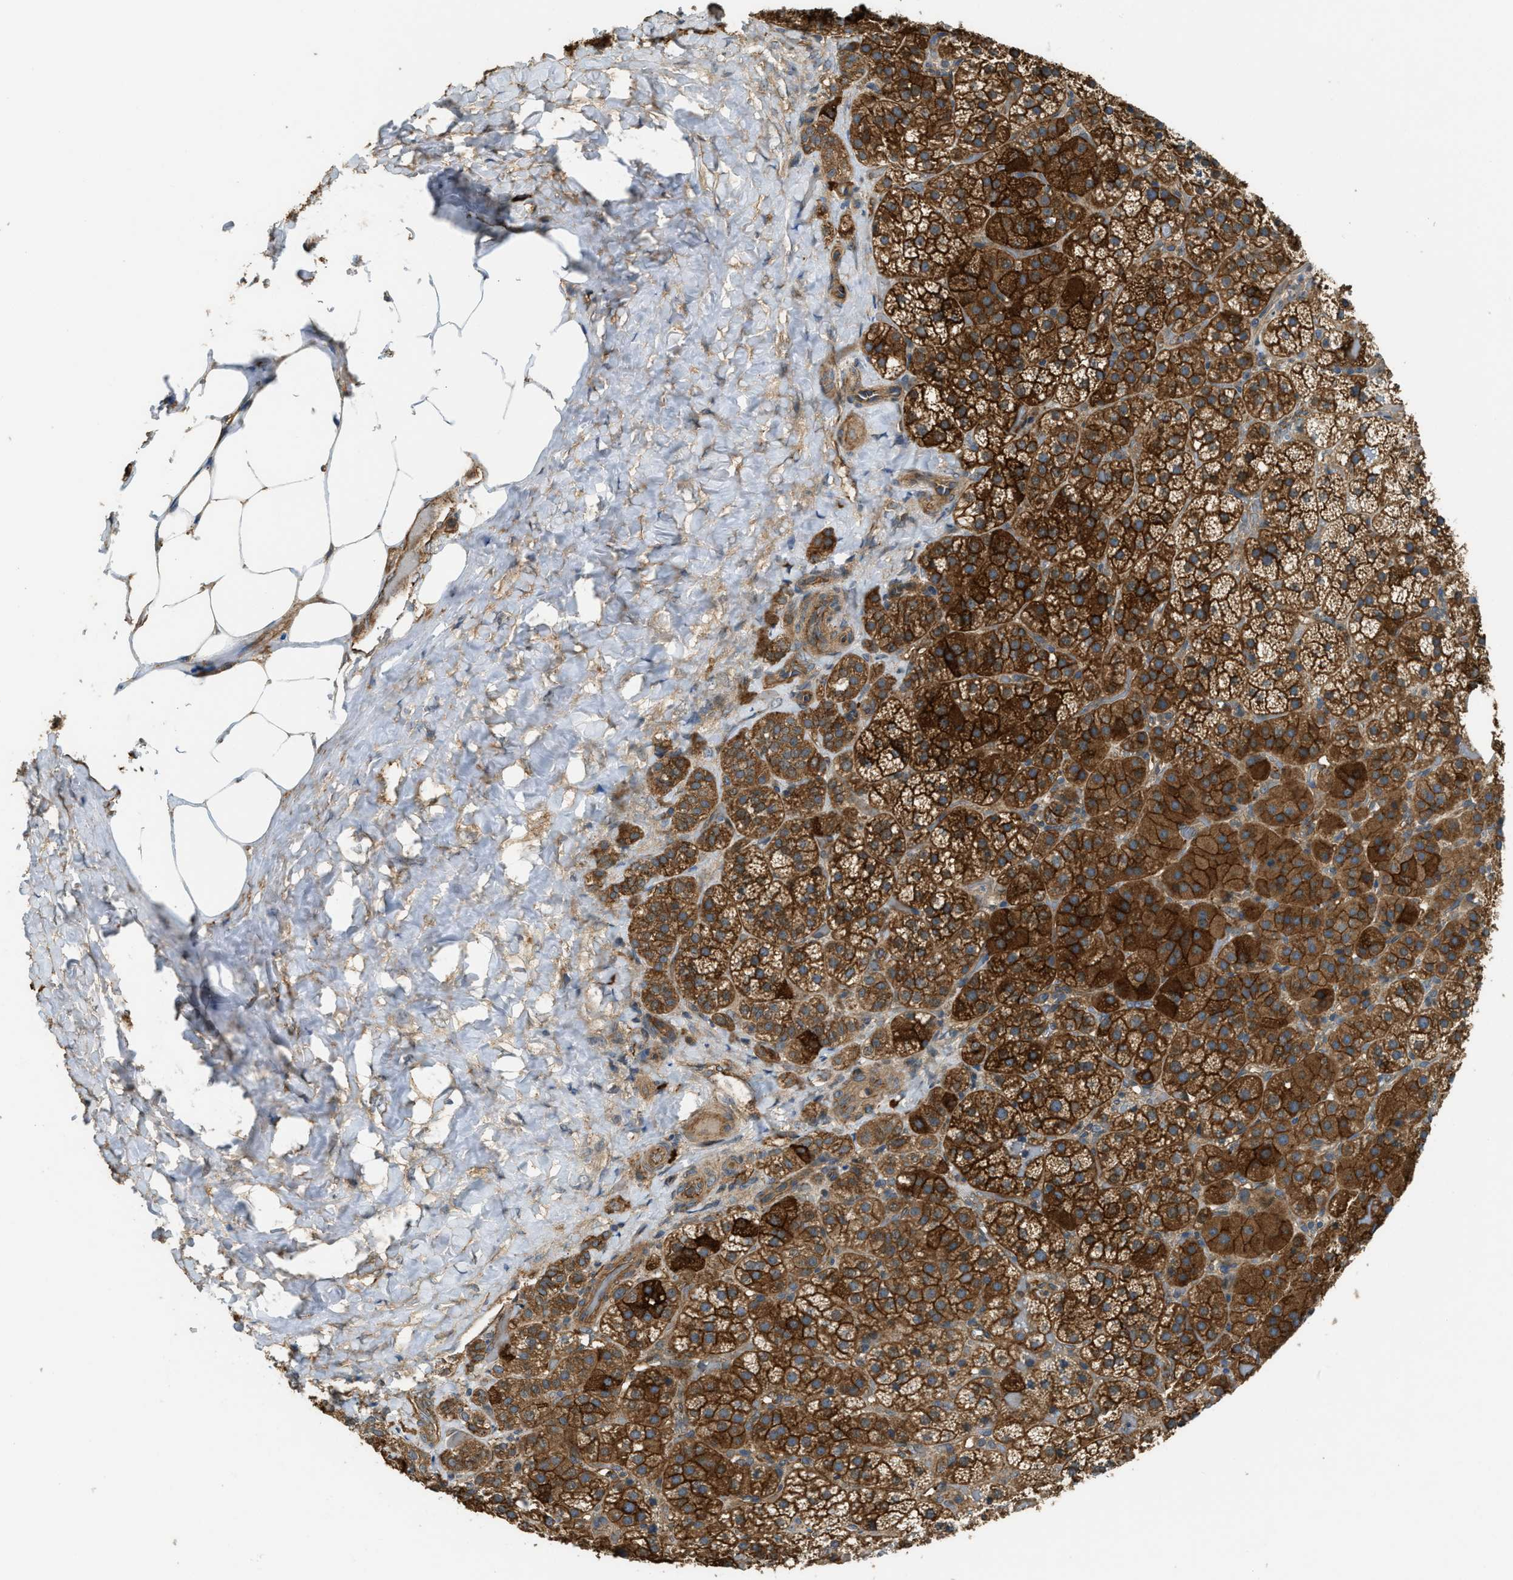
{"staining": {"intensity": "strong", "quantity": ">75%", "location": "cytoplasmic/membranous"}, "tissue": "adrenal gland", "cell_type": "Glandular cells", "image_type": "normal", "snomed": [{"axis": "morphology", "description": "Normal tissue, NOS"}, {"axis": "topography", "description": "Adrenal gland"}], "caption": "Strong cytoplasmic/membranous protein positivity is identified in about >75% of glandular cells in adrenal gland. Immunohistochemistry stains the protein in brown and the nuclei are stained blue.", "gene": "BAG4", "patient": {"sex": "female", "age": 59}}